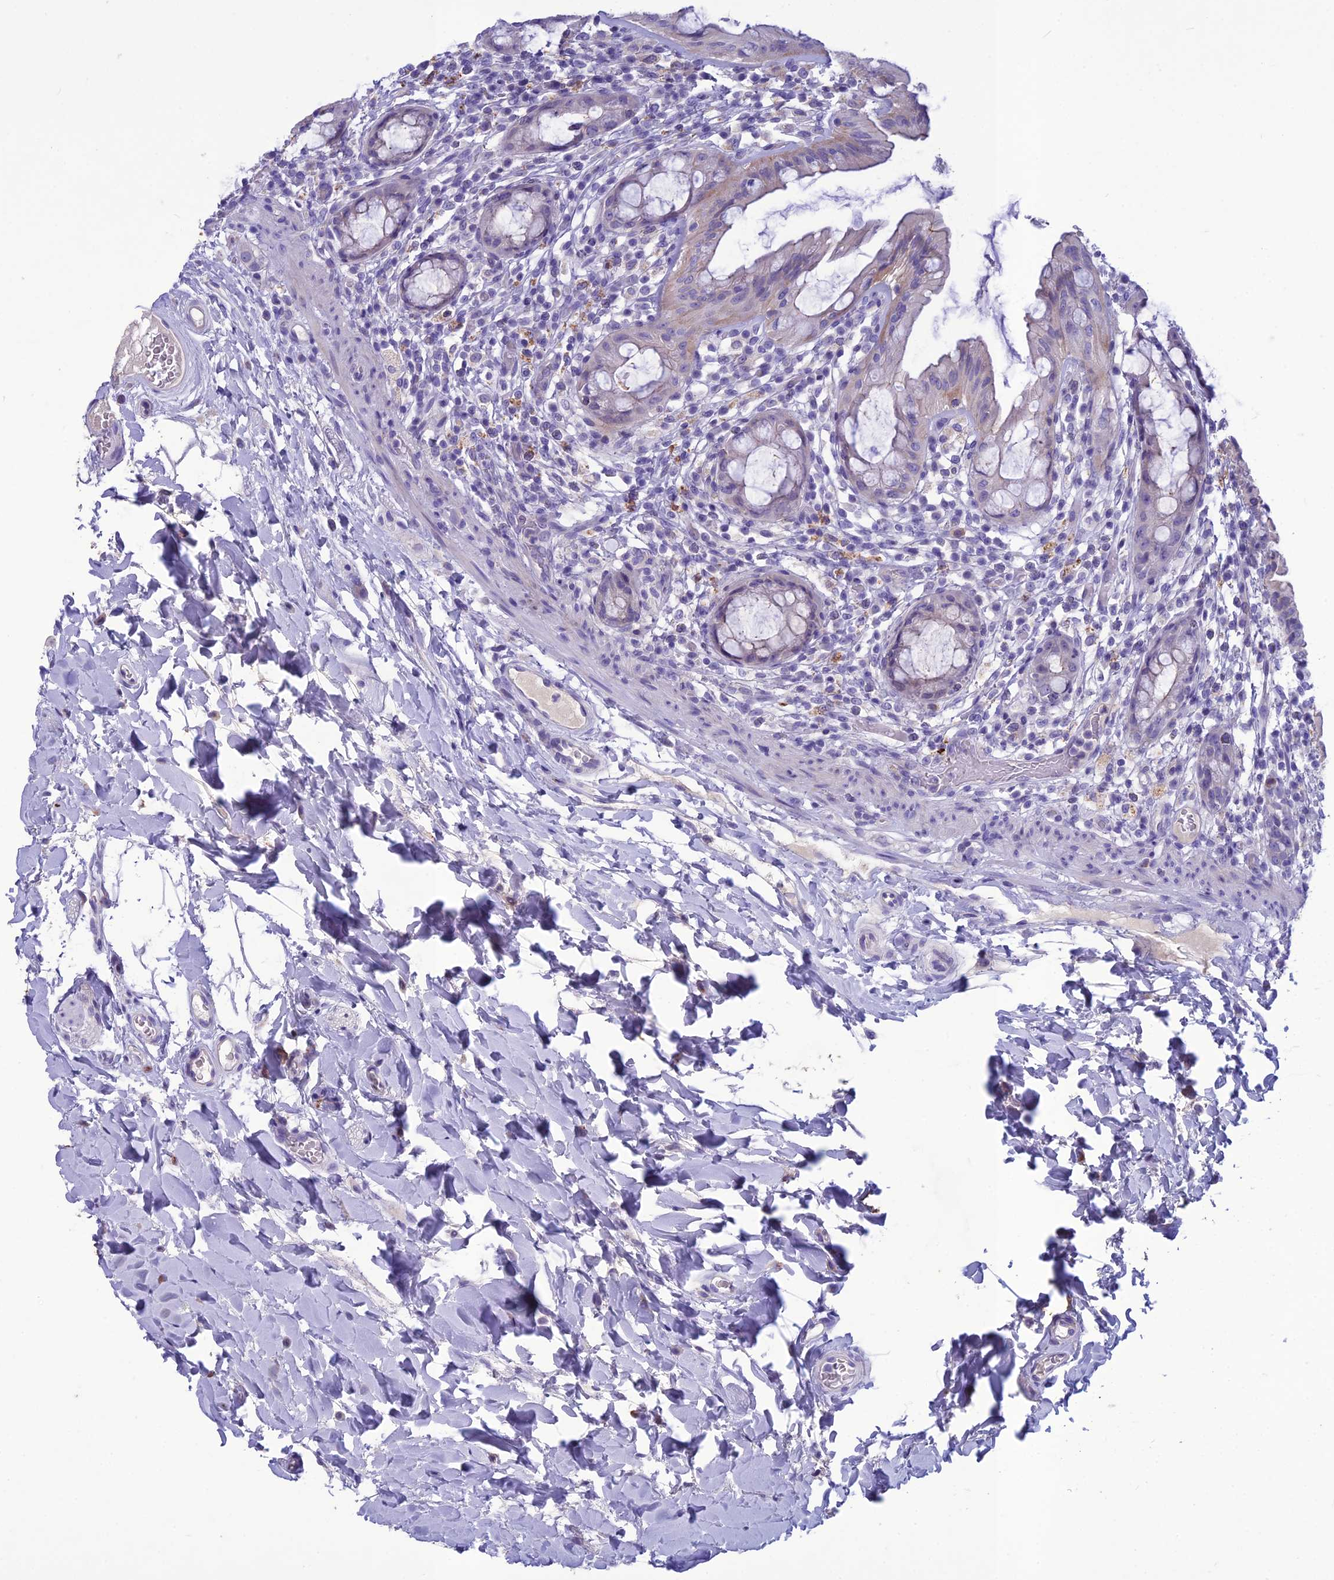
{"staining": {"intensity": "weak", "quantity": "<25%", "location": "cytoplasmic/membranous"}, "tissue": "rectum", "cell_type": "Glandular cells", "image_type": "normal", "snomed": [{"axis": "morphology", "description": "Normal tissue, NOS"}, {"axis": "topography", "description": "Rectum"}], "caption": "A histopathology image of rectum stained for a protein shows no brown staining in glandular cells.", "gene": "IFT172", "patient": {"sex": "female", "age": 57}}